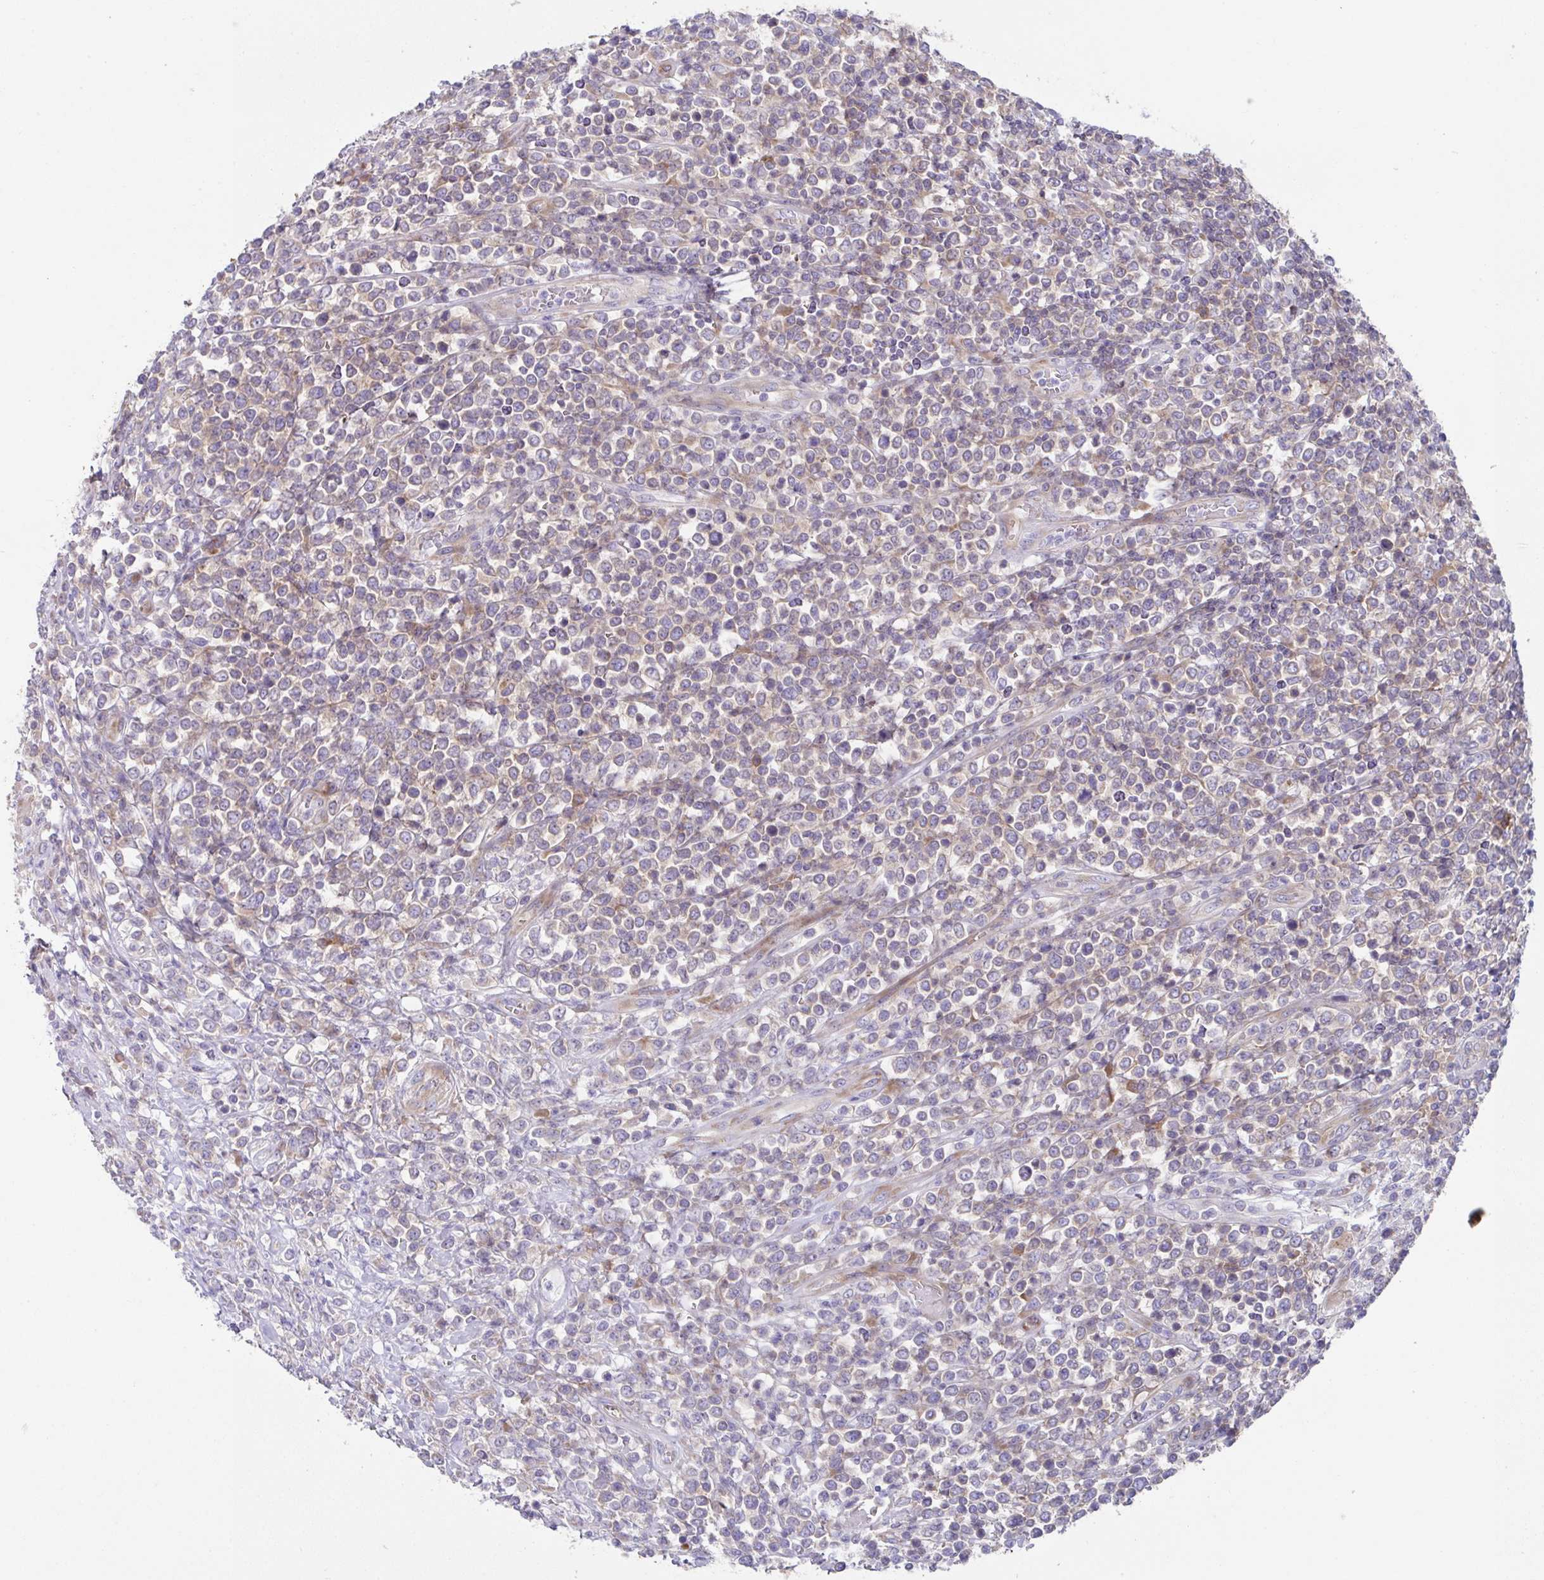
{"staining": {"intensity": "negative", "quantity": "none", "location": "none"}, "tissue": "lymphoma", "cell_type": "Tumor cells", "image_type": "cancer", "snomed": [{"axis": "morphology", "description": "Malignant lymphoma, non-Hodgkin's type, High grade"}, {"axis": "topography", "description": "Soft tissue"}], "caption": "There is no significant expression in tumor cells of lymphoma. The staining was performed using DAB (3,3'-diaminobenzidine) to visualize the protein expression in brown, while the nuclei were stained in blue with hematoxylin (Magnification: 20x).", "gene": "FAU", "patient": {"sex": "female", "age": 56}}